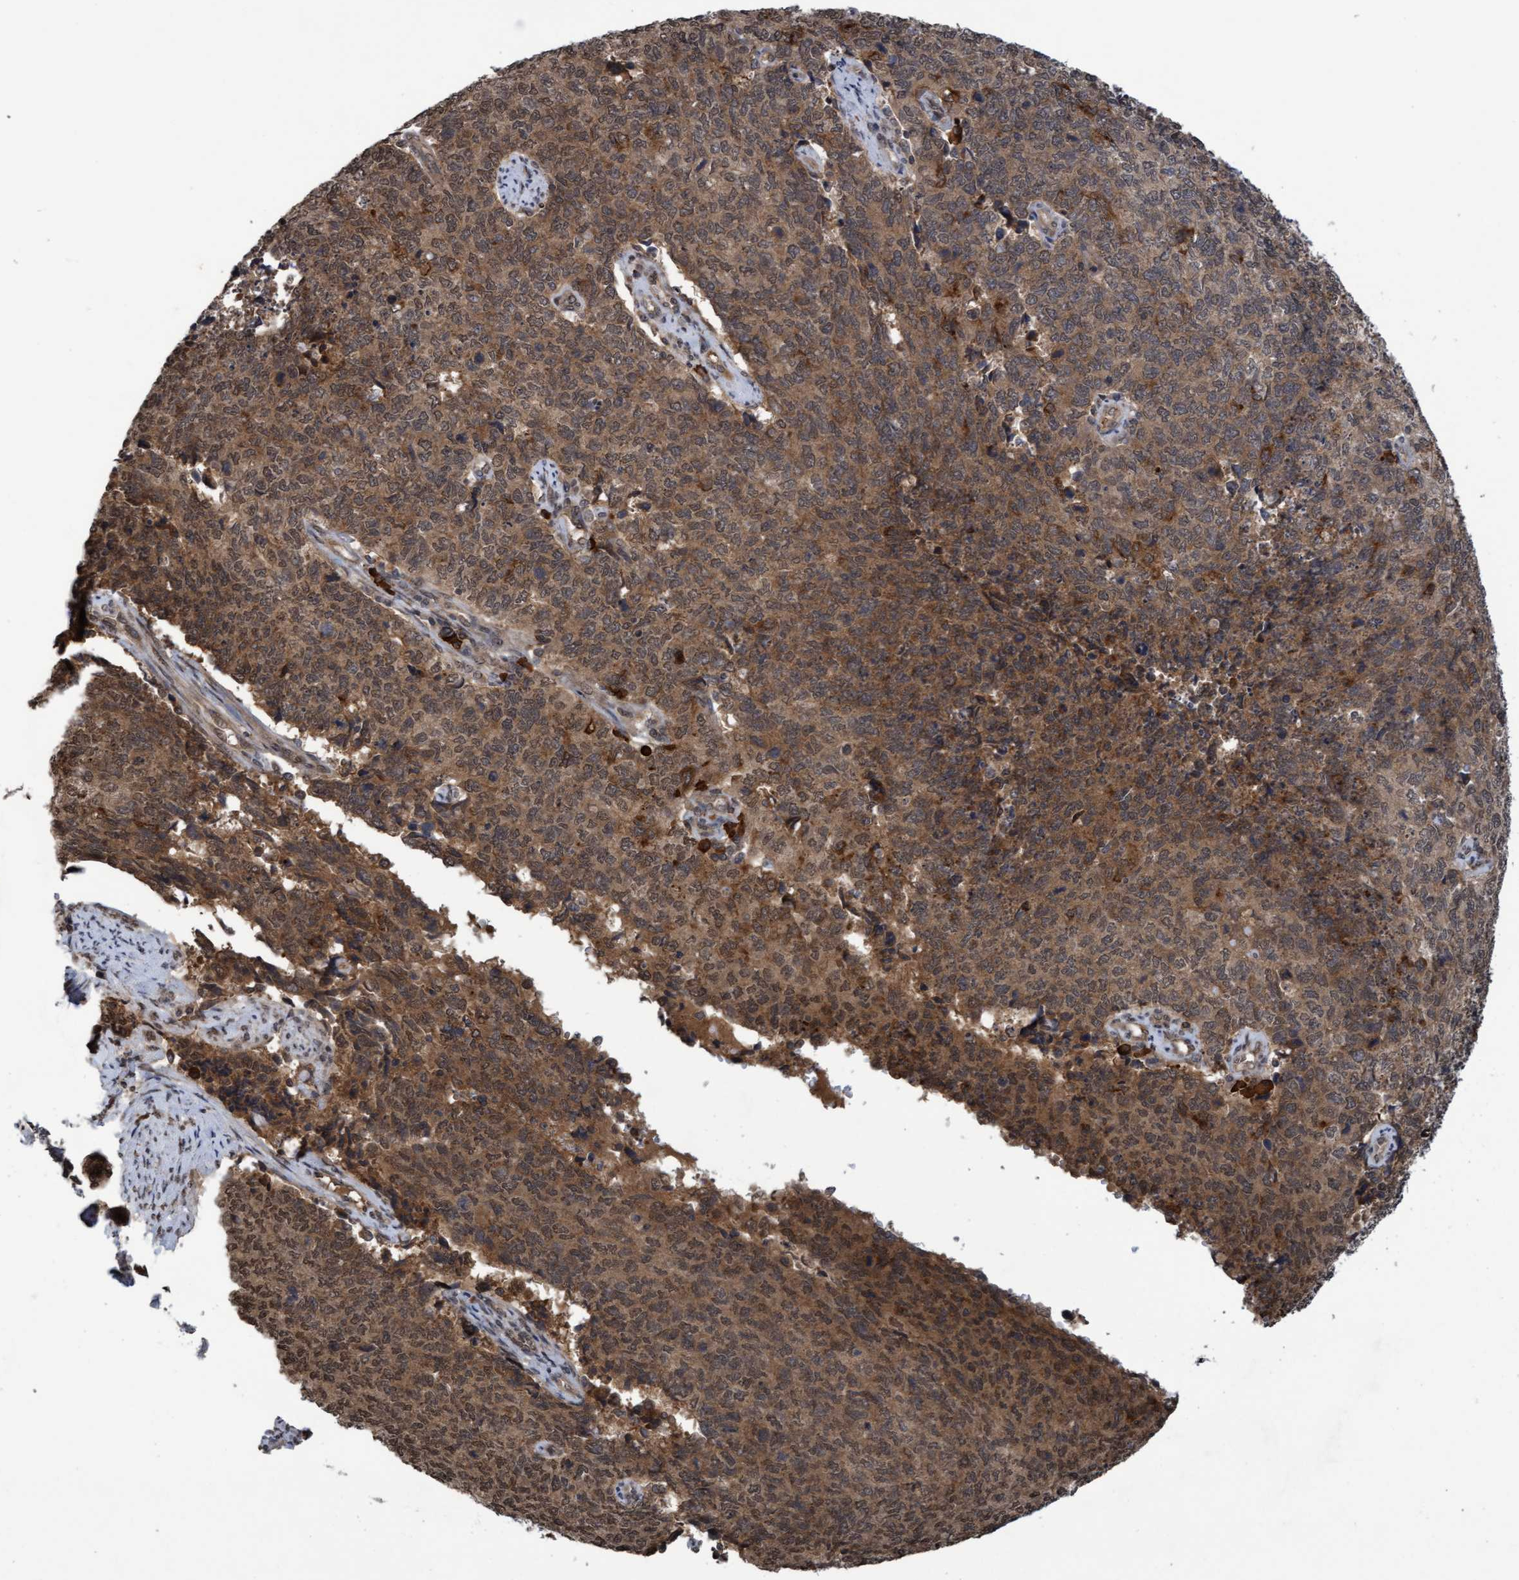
{"staining": {"intensity": "moderate", "quantity": ">75%", "location": "cytoplasmic/membranous,nuclear"}, "tissue": "cervical cancer", "cell_type": "Tumor cells", "image_type": "cancer", "snomed": [{"axis": "morphology", "description": "Squamous cell carcinoma, NOS"}, {"axis": "topography", "description": "Cervix"}], "caption": "Protein staining of cervical cancer (squamous cell carcinoma) tissue displays moderate cytoplasmic/membranous and nuclear positivity in approximately >75% of tumor cells.", "gene": "WASF1", "patient": {"sex": "female", "age": 63}}